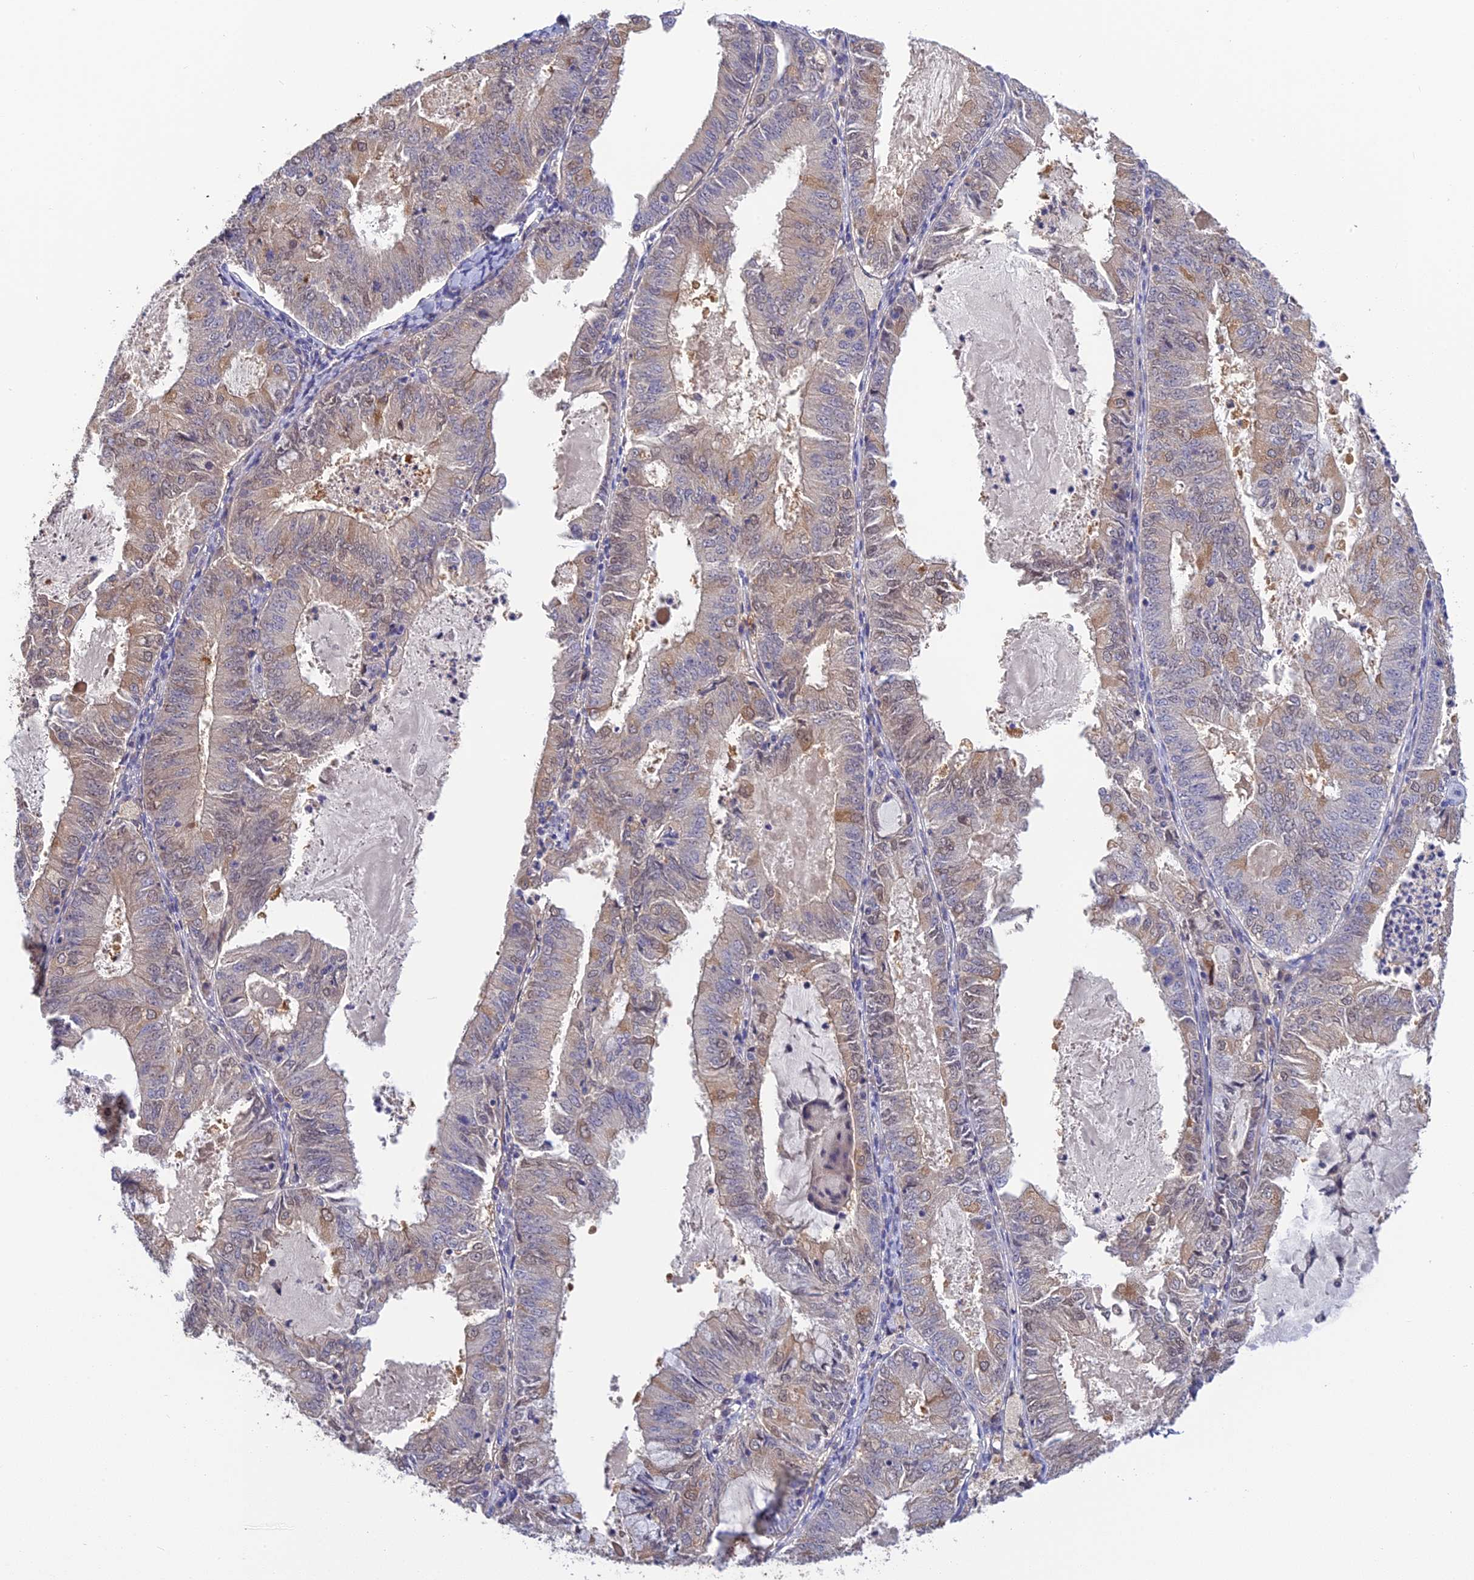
{"staining": {"intensity": "weak", "quantity": "<25%", "location": "cytoplasmic/membranous"}, "tissue": "endometrial cancer", "cell_type": "Tumor cells", "image_type": "cancer", "snomed": [{"axis": "morphology", "description": "Adenocarcinoma, NOS"}, {"axis": "topography", "description": "Endometrium"}], "caption": "High power microscopy image of an IHC histopathology image of endometrial cancer, revealing no significant staining in tumor cells. (DAB immunohistochemistry (IHC) visualized using brightfield microscopy, high magnification).", "gene": "PZP", "patient": {"sex": "female", "age": 57}}